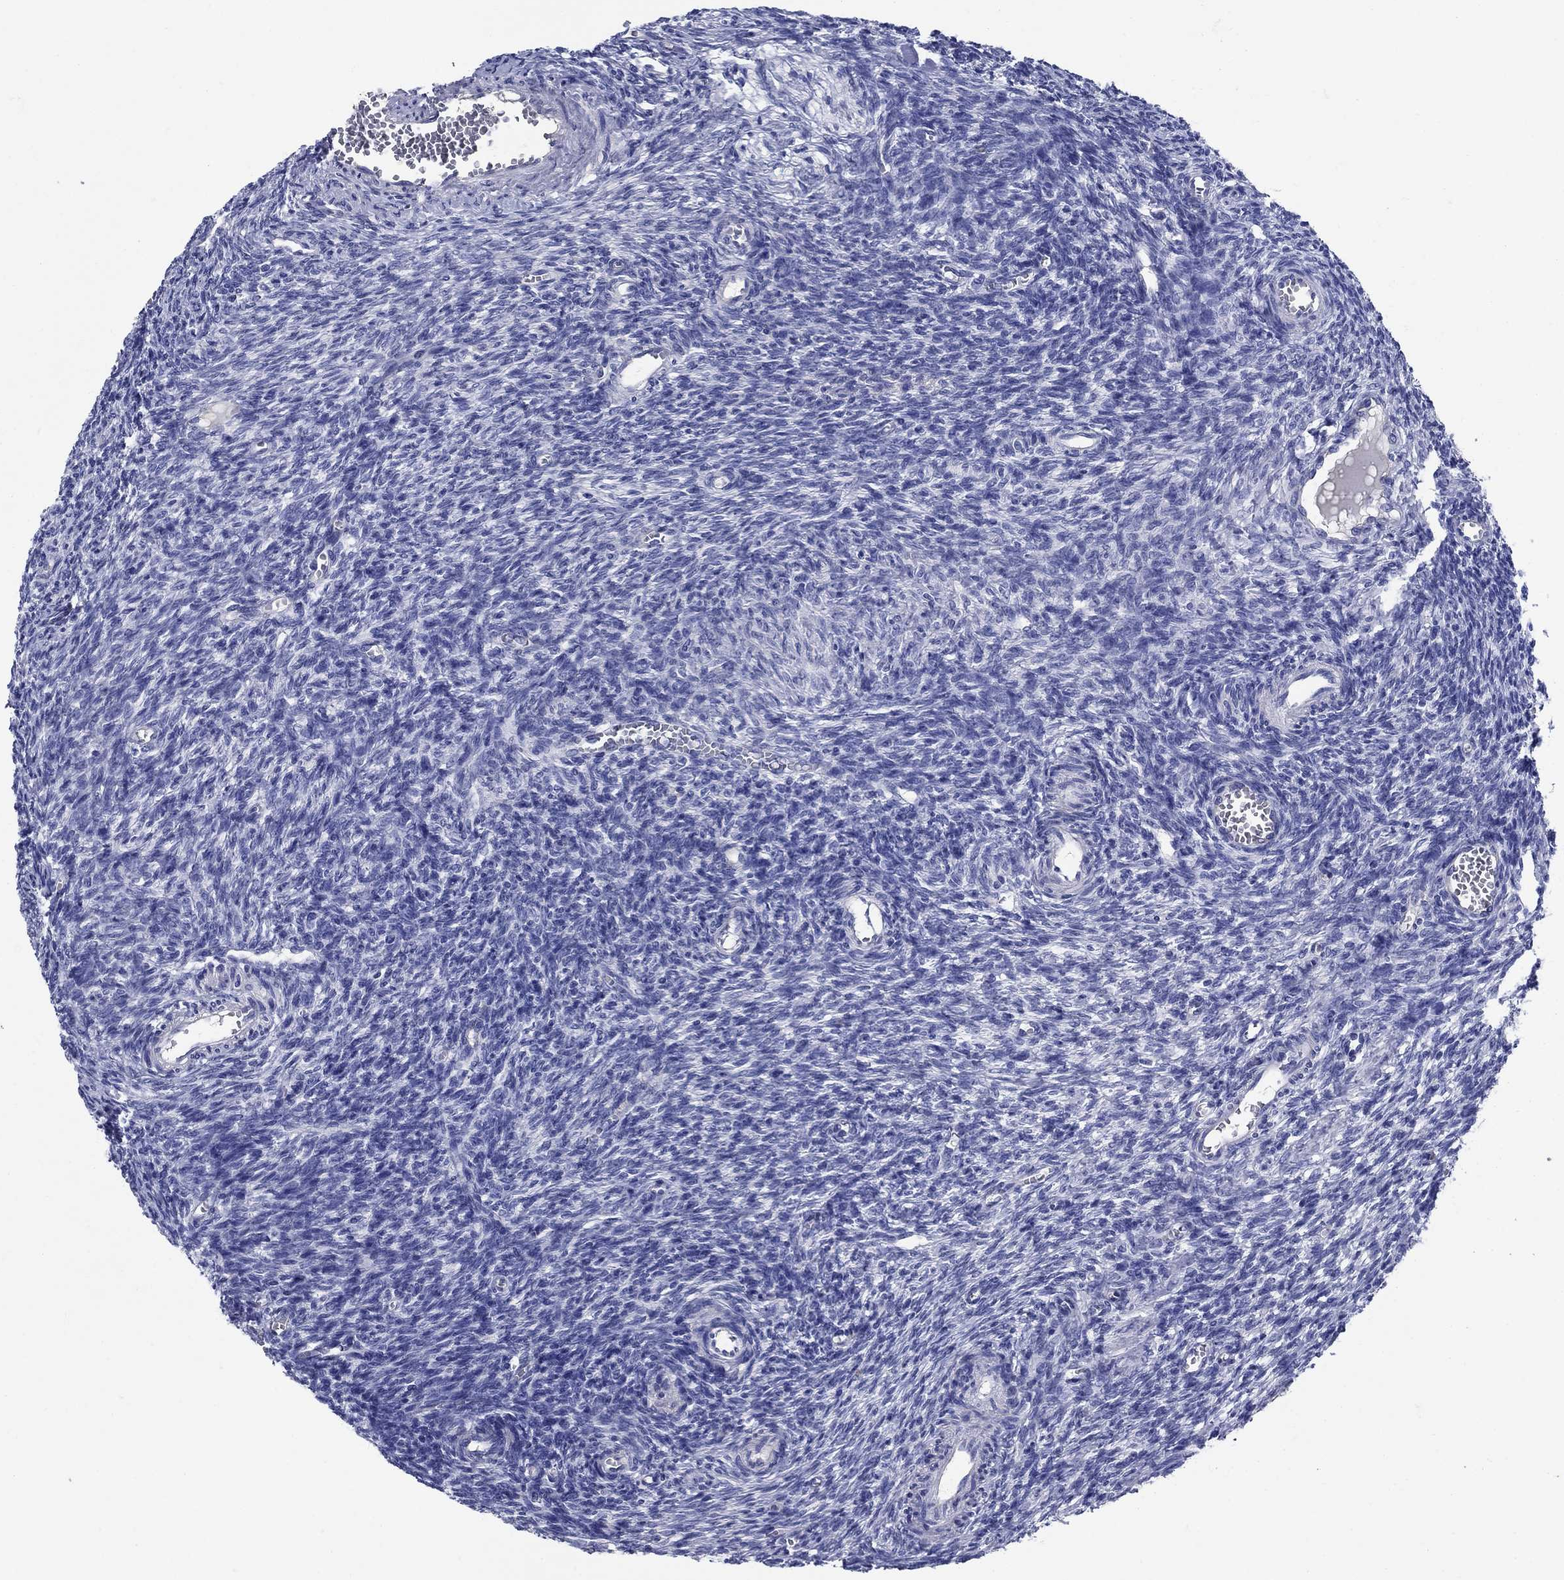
{"staining": {"intensity": "negative", "quantity": "none", "location": "none"}, "tissue": "ovary", "cell_type": "Ovarian stroma cells", "image_type": "normal", "snomed": [{"axis": "morphology", "description": "Normal tissue, NOS"}, {"axis": "topography", "description": "Ovary"}], "caption": "Ovarian stroma cells are negative for protein expression in normal human ovary. (DAB (3,3'-diaminobenzidine) IHC with hematoxylin counter stain).", "gene": "SMCP", "patient": {"sex": "female", "age": 27}}